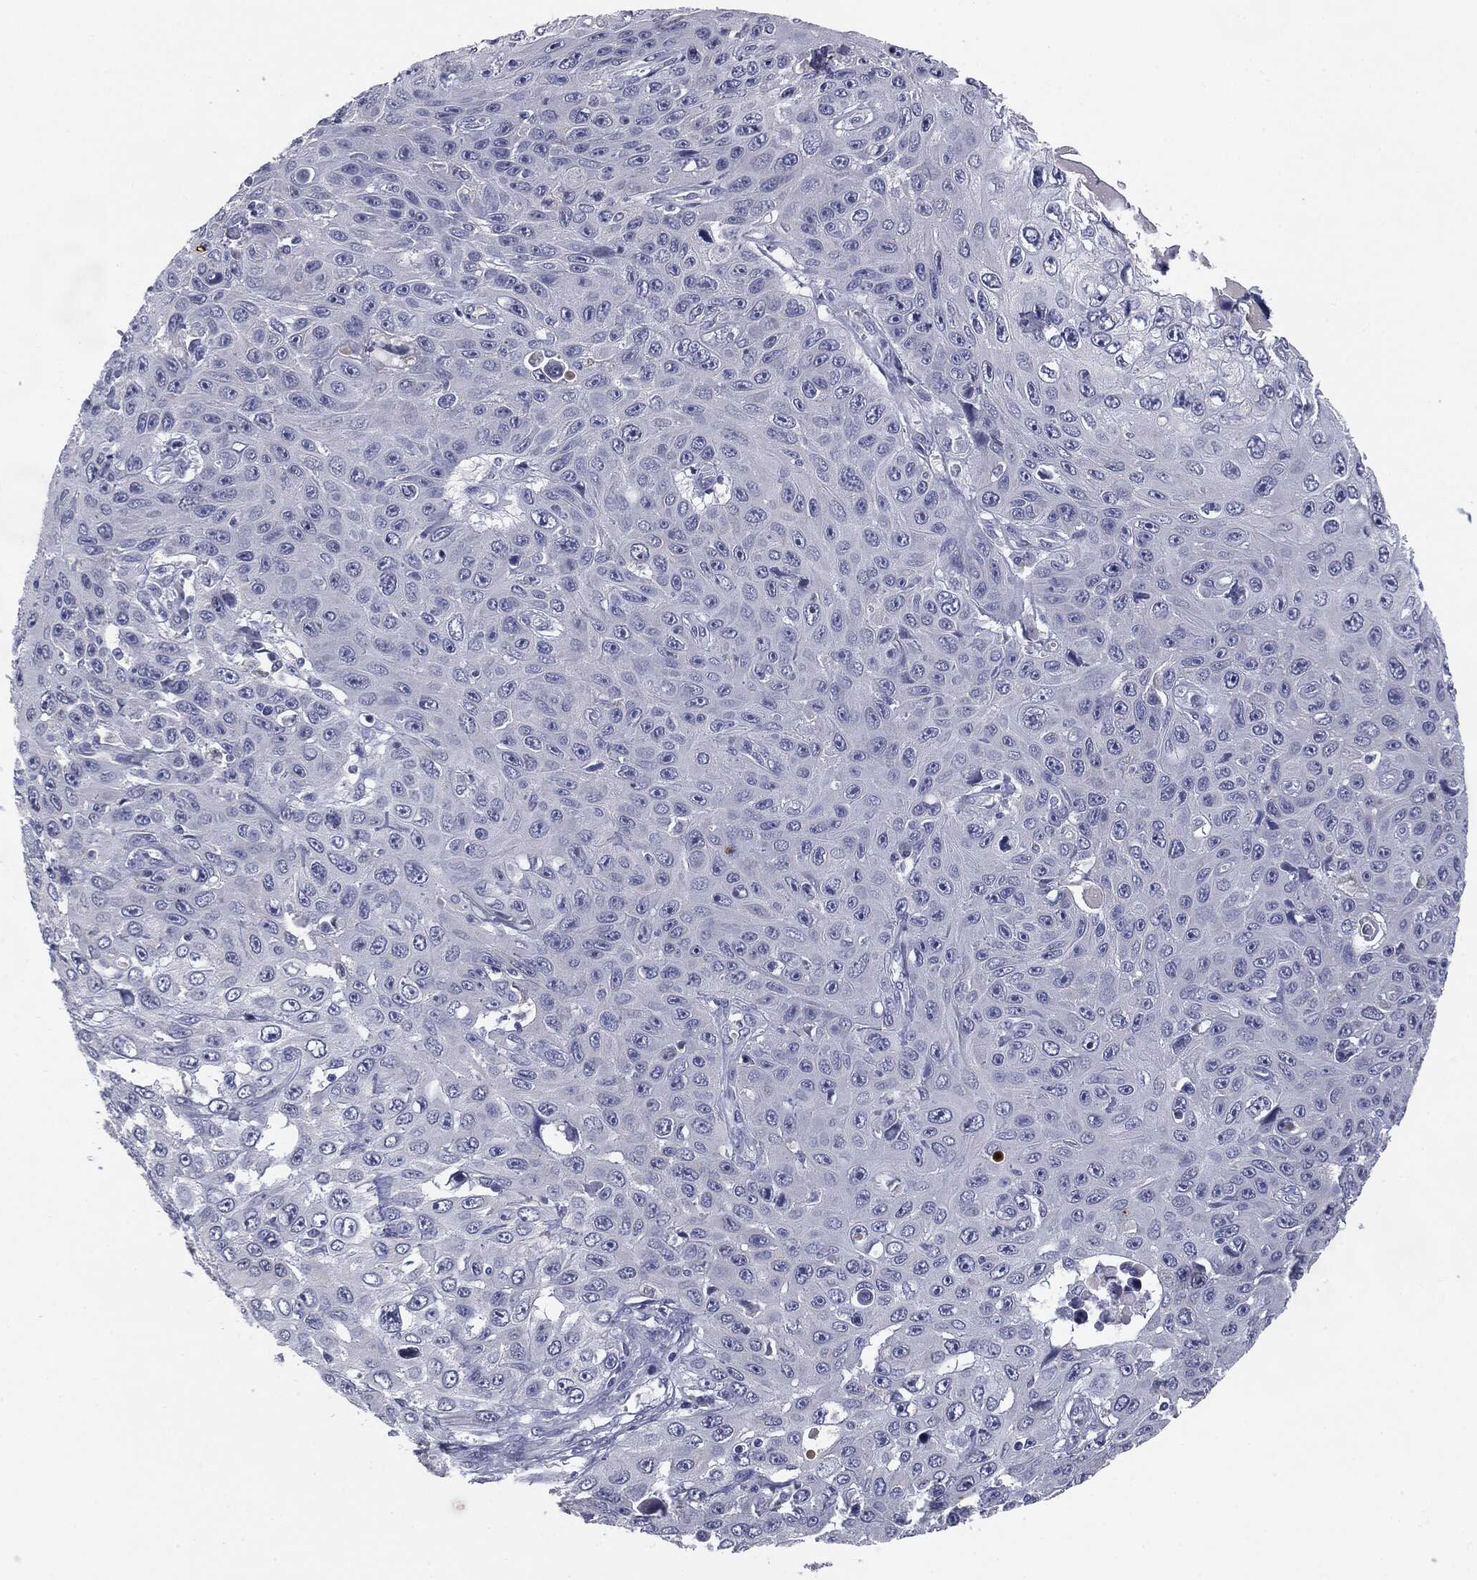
{"staining": {"intensity": "negative", "quantity": "none", "location": "none"}, "tissue": "skin cancer", "cell_type": "Tumor cells", "image_type": "cancer", "snomed": [{"axis": "morphology", "description": "Squamous cell carcinoma, NOS"}, {"axis": "topography", "description": "Skin"}], "caption": "DAB immunohistochemical staining of human skin cancer demonstrates no significant staining in tumor cells.", "gene": "MUC1", "patient": {"sex": "male", "age": 82}}